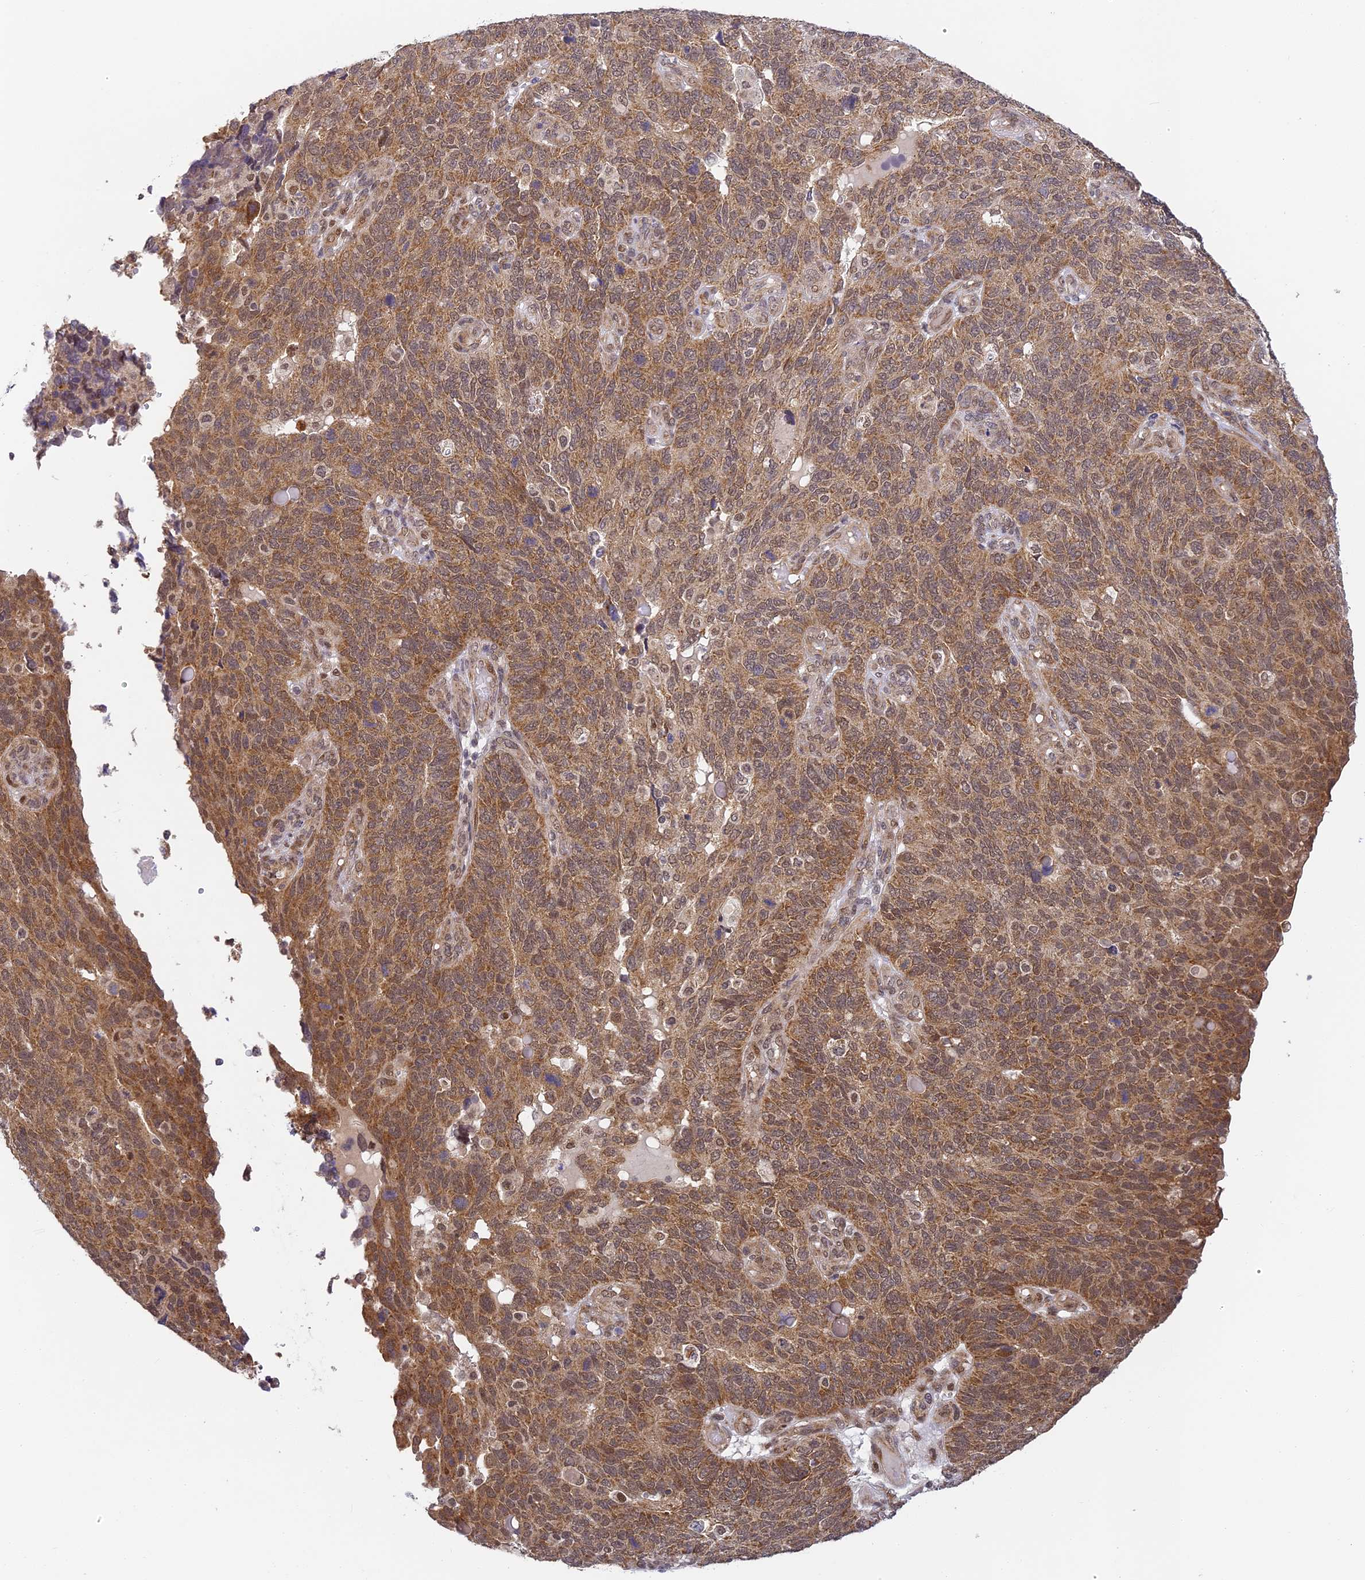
{"staining": {"intensity": "moderate", "quantity": ">75%", "location": "cytoplasmic/membranous,nuclear"}, "tissue": "endometrial cancer", "cell_type": "Tumor cells", "image_type": "cancer", "snomed": [{"axis": "morphology", "description": "Adenocarcinoma, NOS"}, {"axis": "topography", "description": "Endometrium"}], "caption": "A medium amount of moderate cytoplasmic/membranous and nuclear expression is identified in about >75% of tumor cells in endometrial cancer (adenocarcinoma) tissue.", "gene": "DNAAF10", "patient": {"sex": "female", "age": 66}}